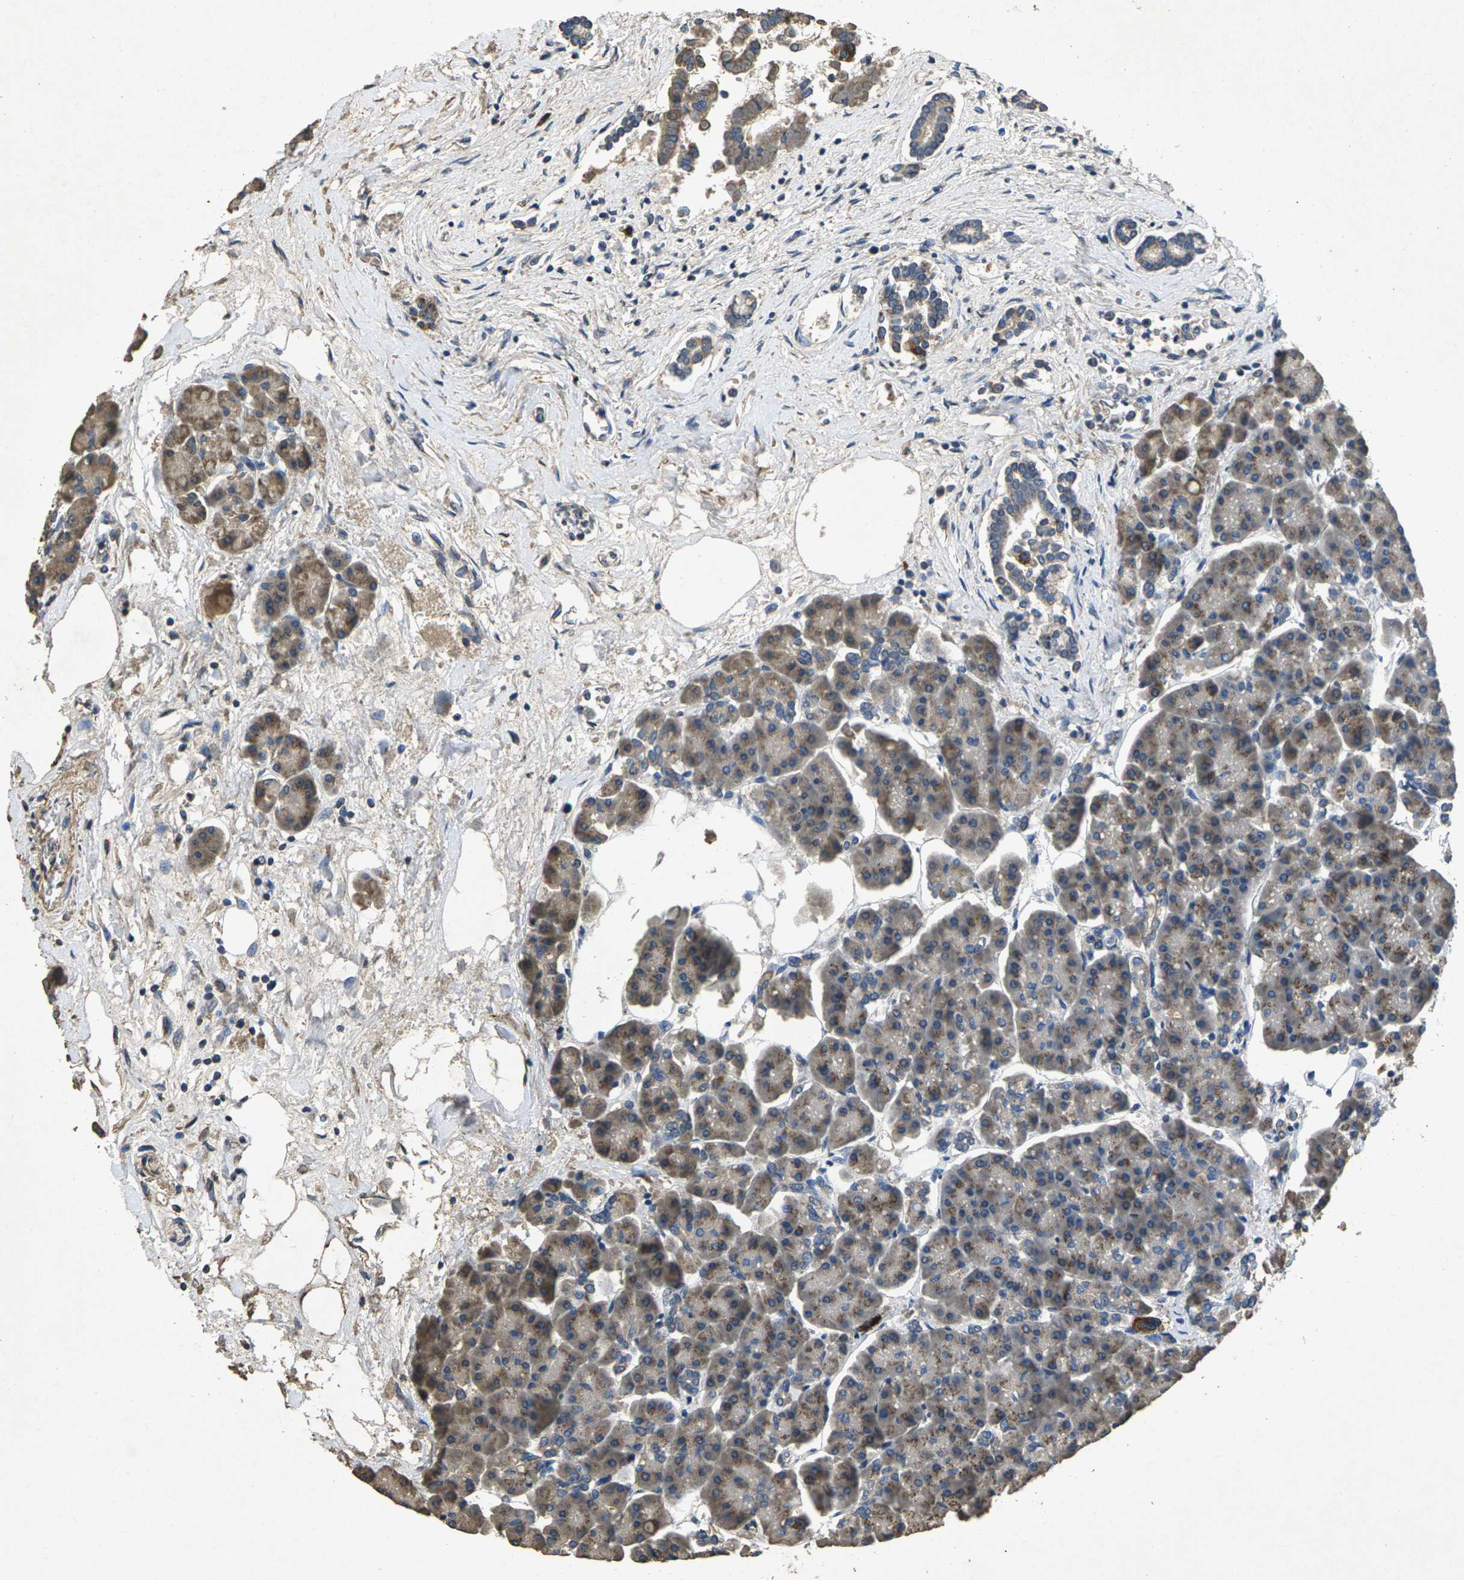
{"staining": {"intensity": "moderate", "quantity": "25%-75%", "location": "cytoplasmic/membranous"}, "tissue": "pancreas", "cell_type": "Exocrine glandular cells", "image_type": "normal", "snomed": [{"axis": "morphology", "description": "Normal tissue, NOS"}, {"axis": "topography", "description": "Pancreas"}], "caption": "A medium amount of moderate cytoplasmic/membranous staining is present in about 25%-75% of exocrine glandular cells in unremarkable pancreas.", "gene": "B4GAT1", "patient": {"sex": "female", "age": 70}}